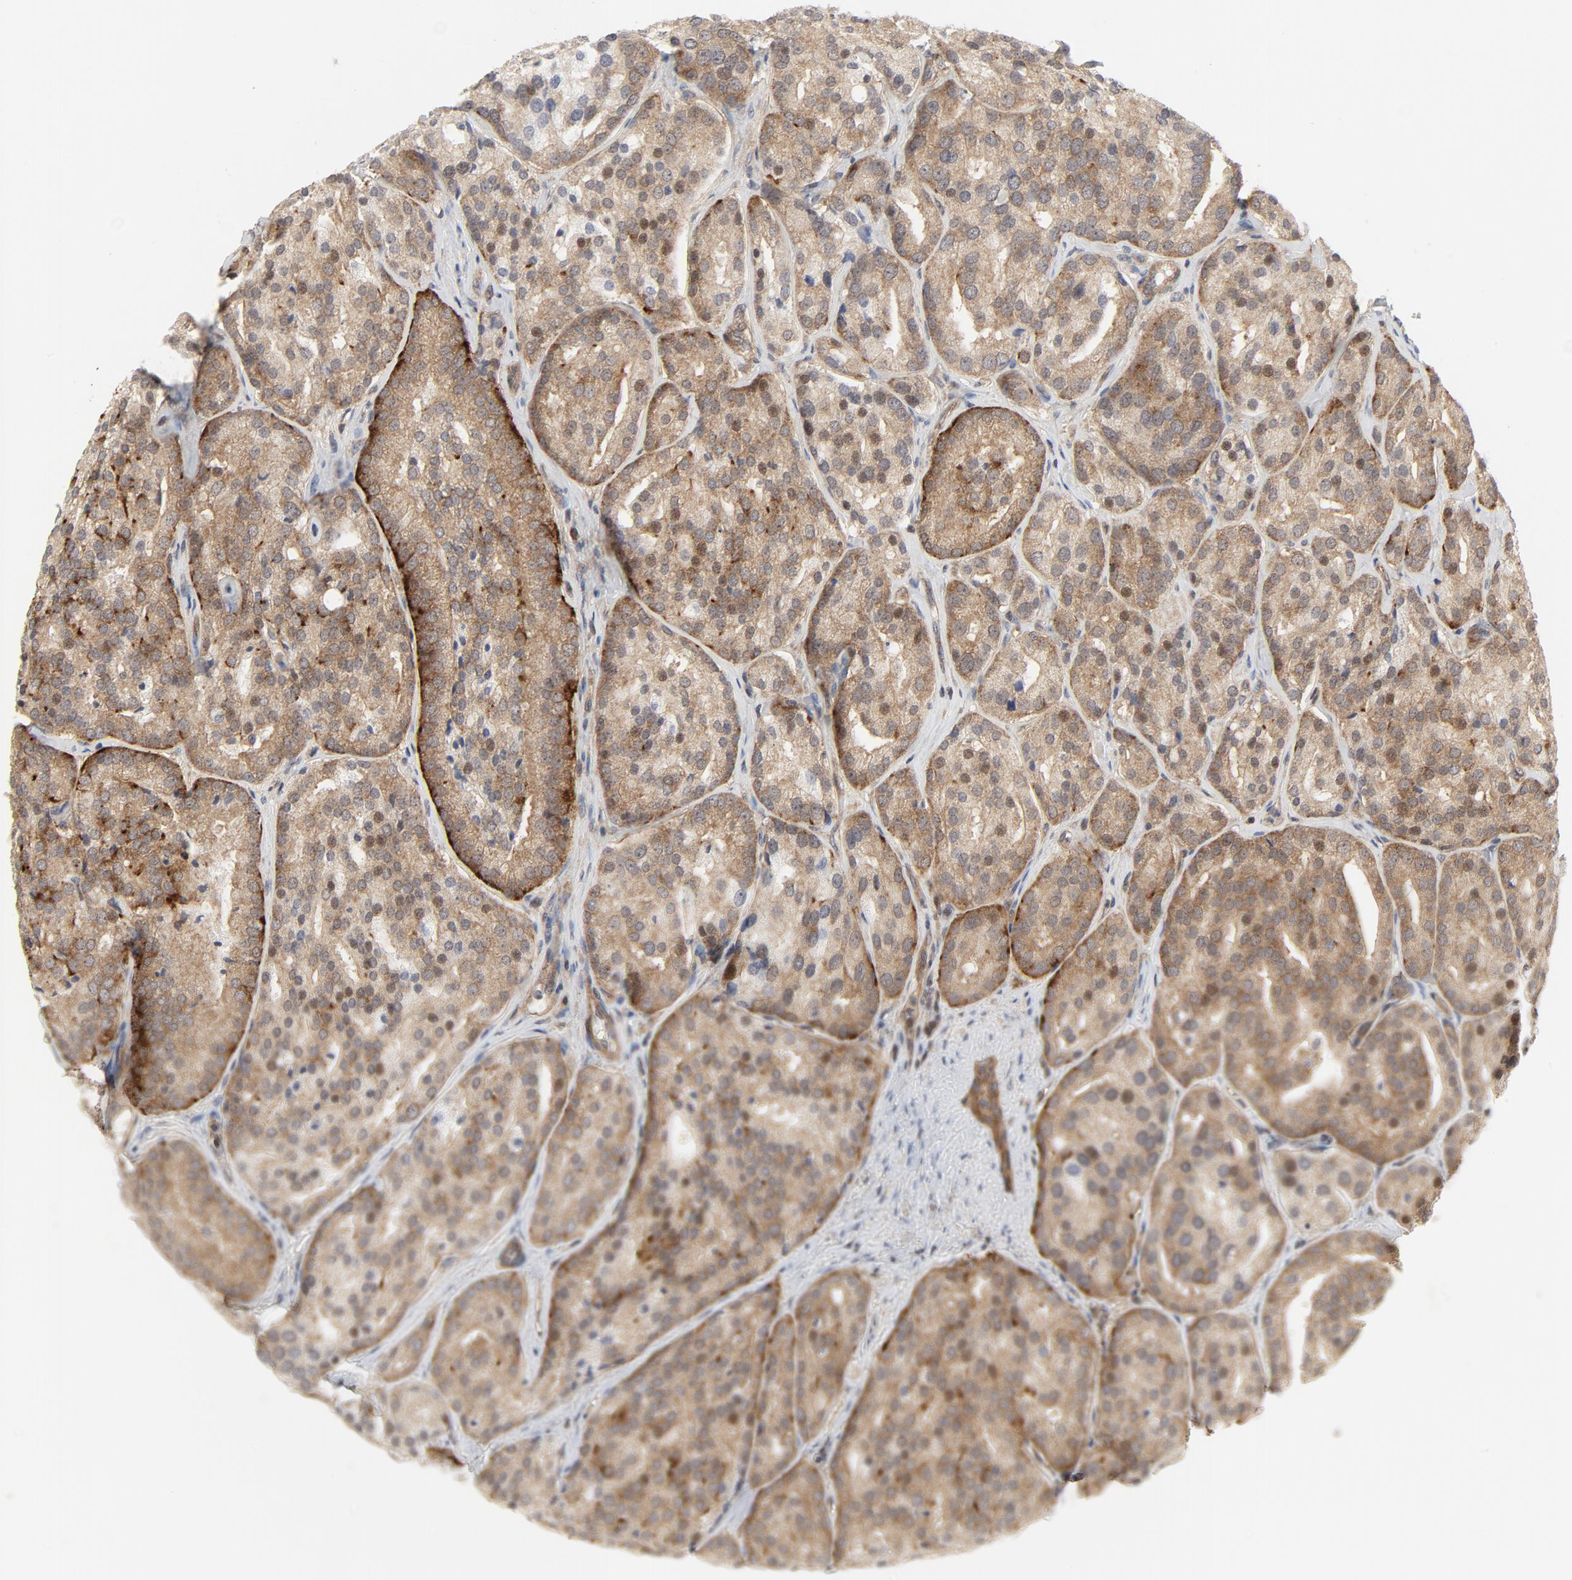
{"staining": {"intensity": "weak", "quantity": ">75%", "location": "cytoplasmic/membranous,nuclear"}, "tissue": "prostate cancer", "cell_type": "Tumor cells", "image_type": "cancer", "snomed": [{"axis": "morphology", "description": "Adenocarcinoma, High grade"}, {"axis": "topography", "description": "Prostate"}], "caption": "Brown immunohistochemical staining in human prostate high-grade adenocarcinoma displays weak cytoplasmic/membranous and nuclear positivity in approximately >75% of tumor cells.", "gene": "MAP2K7", "patient": {"sex": "male", "age": 64}}